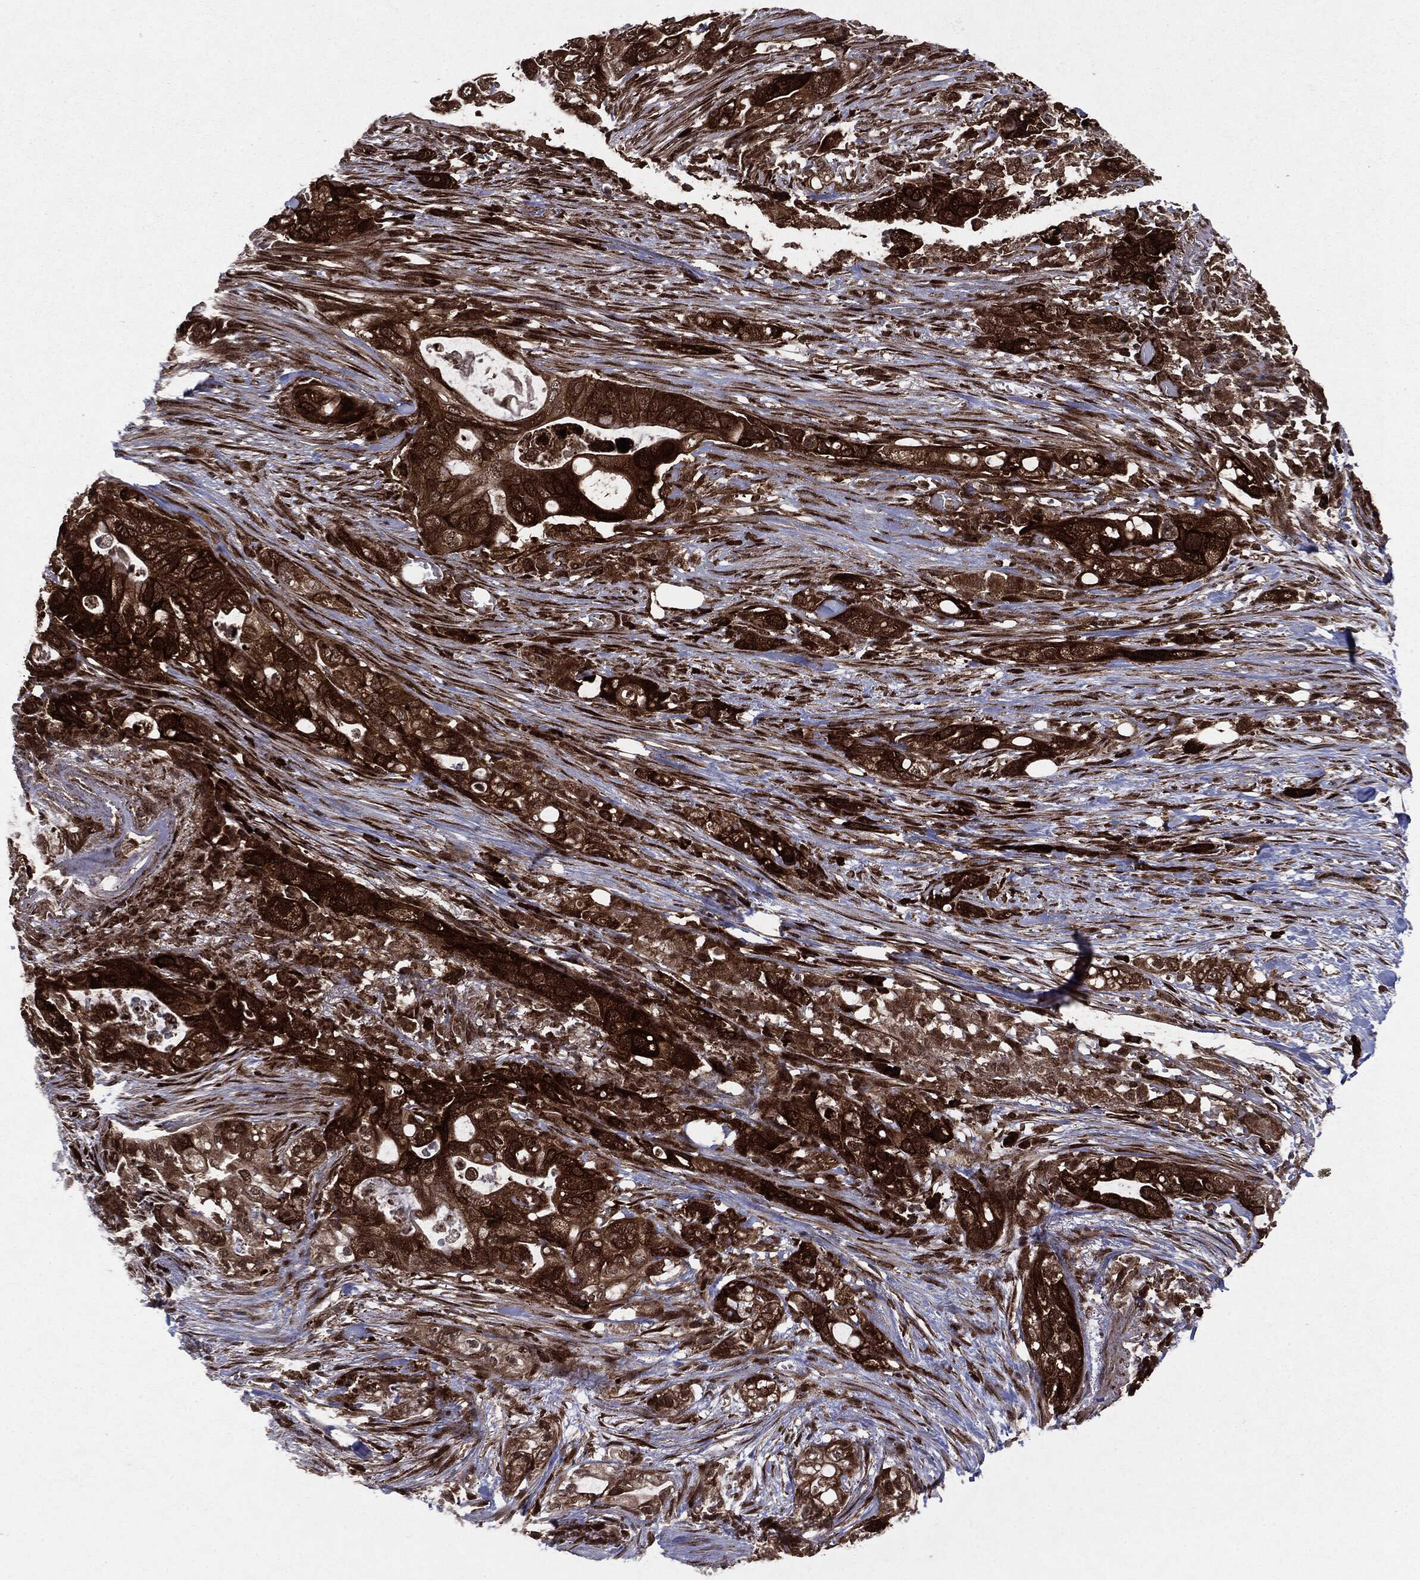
{"staining": {"intensity": "strong", "quantity": ">75%", "location": "cytoplasmic/membranous"}, "tissue": "pancreatic cancer", "cell_type": "Tumor cells", "image_type": "cancer", "snomed": [{"axis": "morphology", "description": "Adenocarcinoma, NOS"}, {"axis": "topography", "description": "Pancreas"}], "caption": "Brown immunohistochemical staining in human pancreatic cancer (adenocarcinoma) demonstrates strong cytoplasmic/membranous positivity in approximately >75% of tumor cells. (DAB IHC with brightfield microscopy, high magnification).", "gene": "OTUB1", "patient": {"sex": "female", "age": 72}}